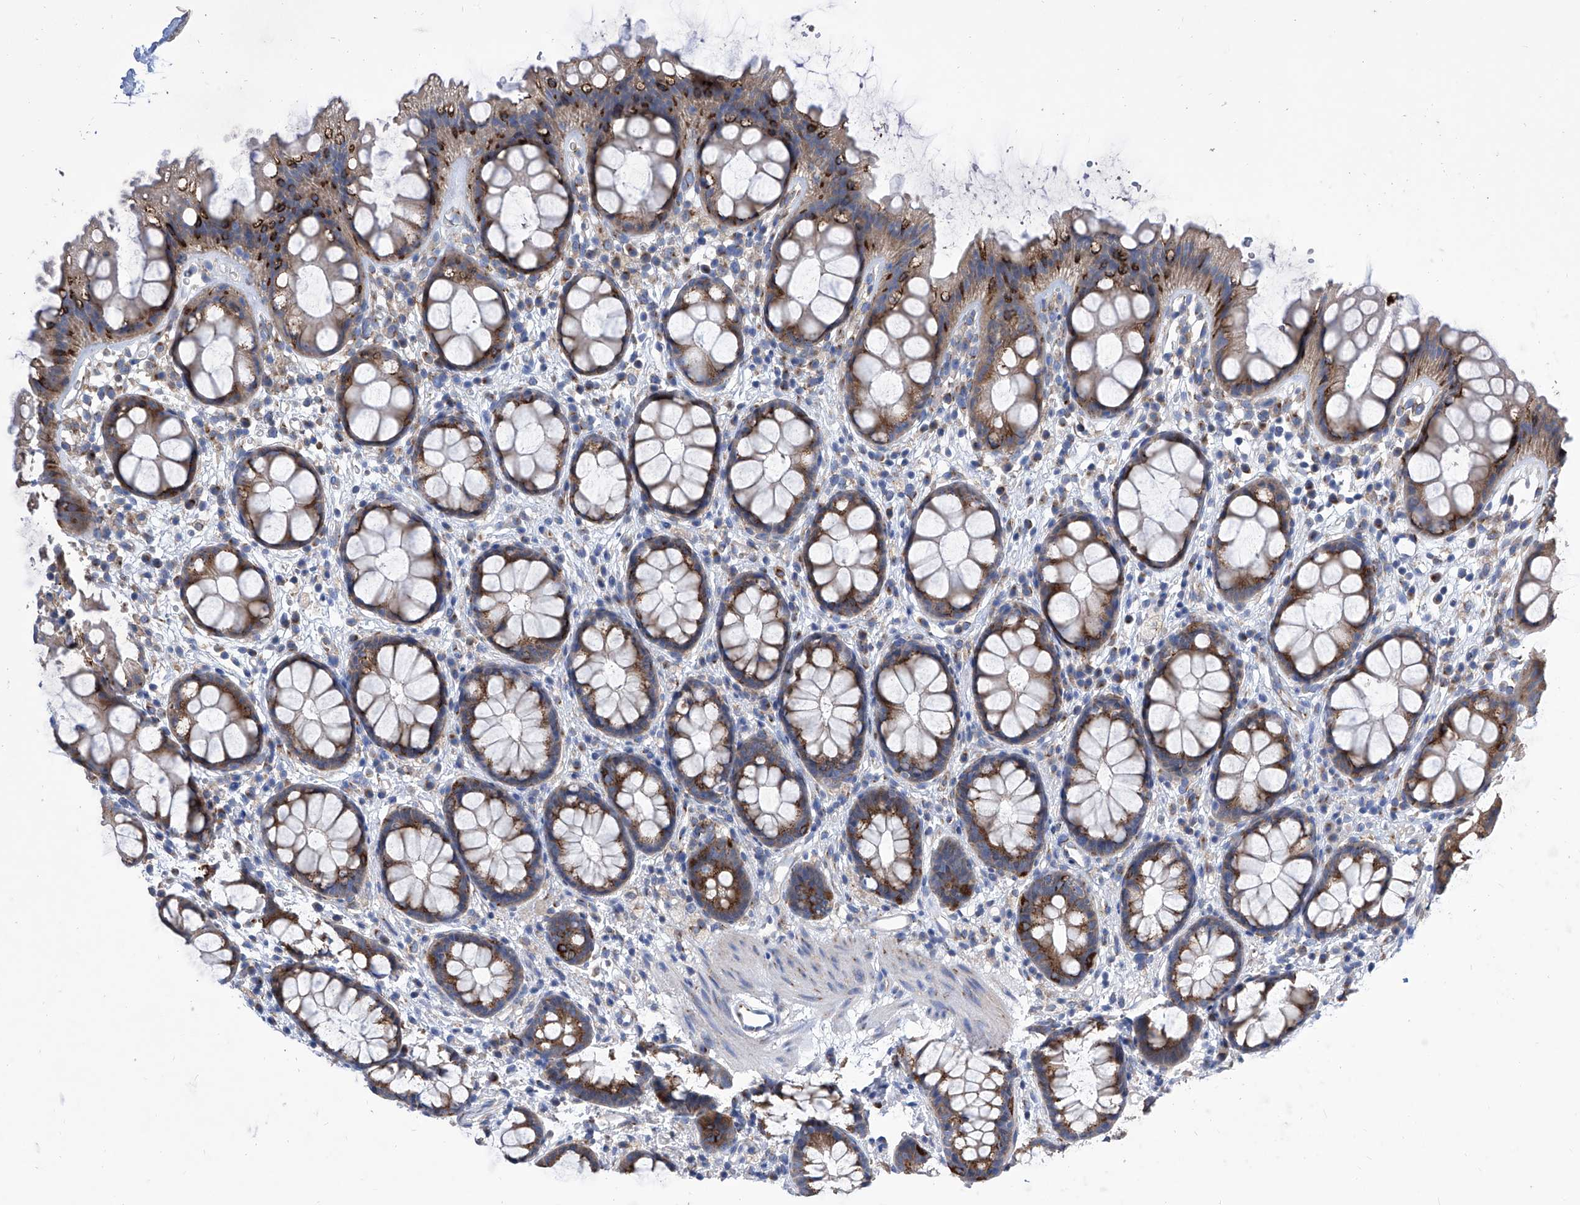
{"staining": {"intensity": "moderate", "quantity": ">75%", "location": "cytoplasmic/membranous"}, "tissue": "rectum", "cell_type": "Glandular cells", "image_type": "normal", "snomed": [{"axis": "morphology", "description": "Normal tissue, NOS"}, {"axis": "topography", "description": "Rectum"}], "caption": "This histopathology image reveals immunohistochemistry (IHC) staining of normal human rectum, with medium moderate cytoplasmic/membranous positivity in approximately >75% of glandular cells.", "gene": "TJAP1", "patient": {"sex": "female", "age": 65}}